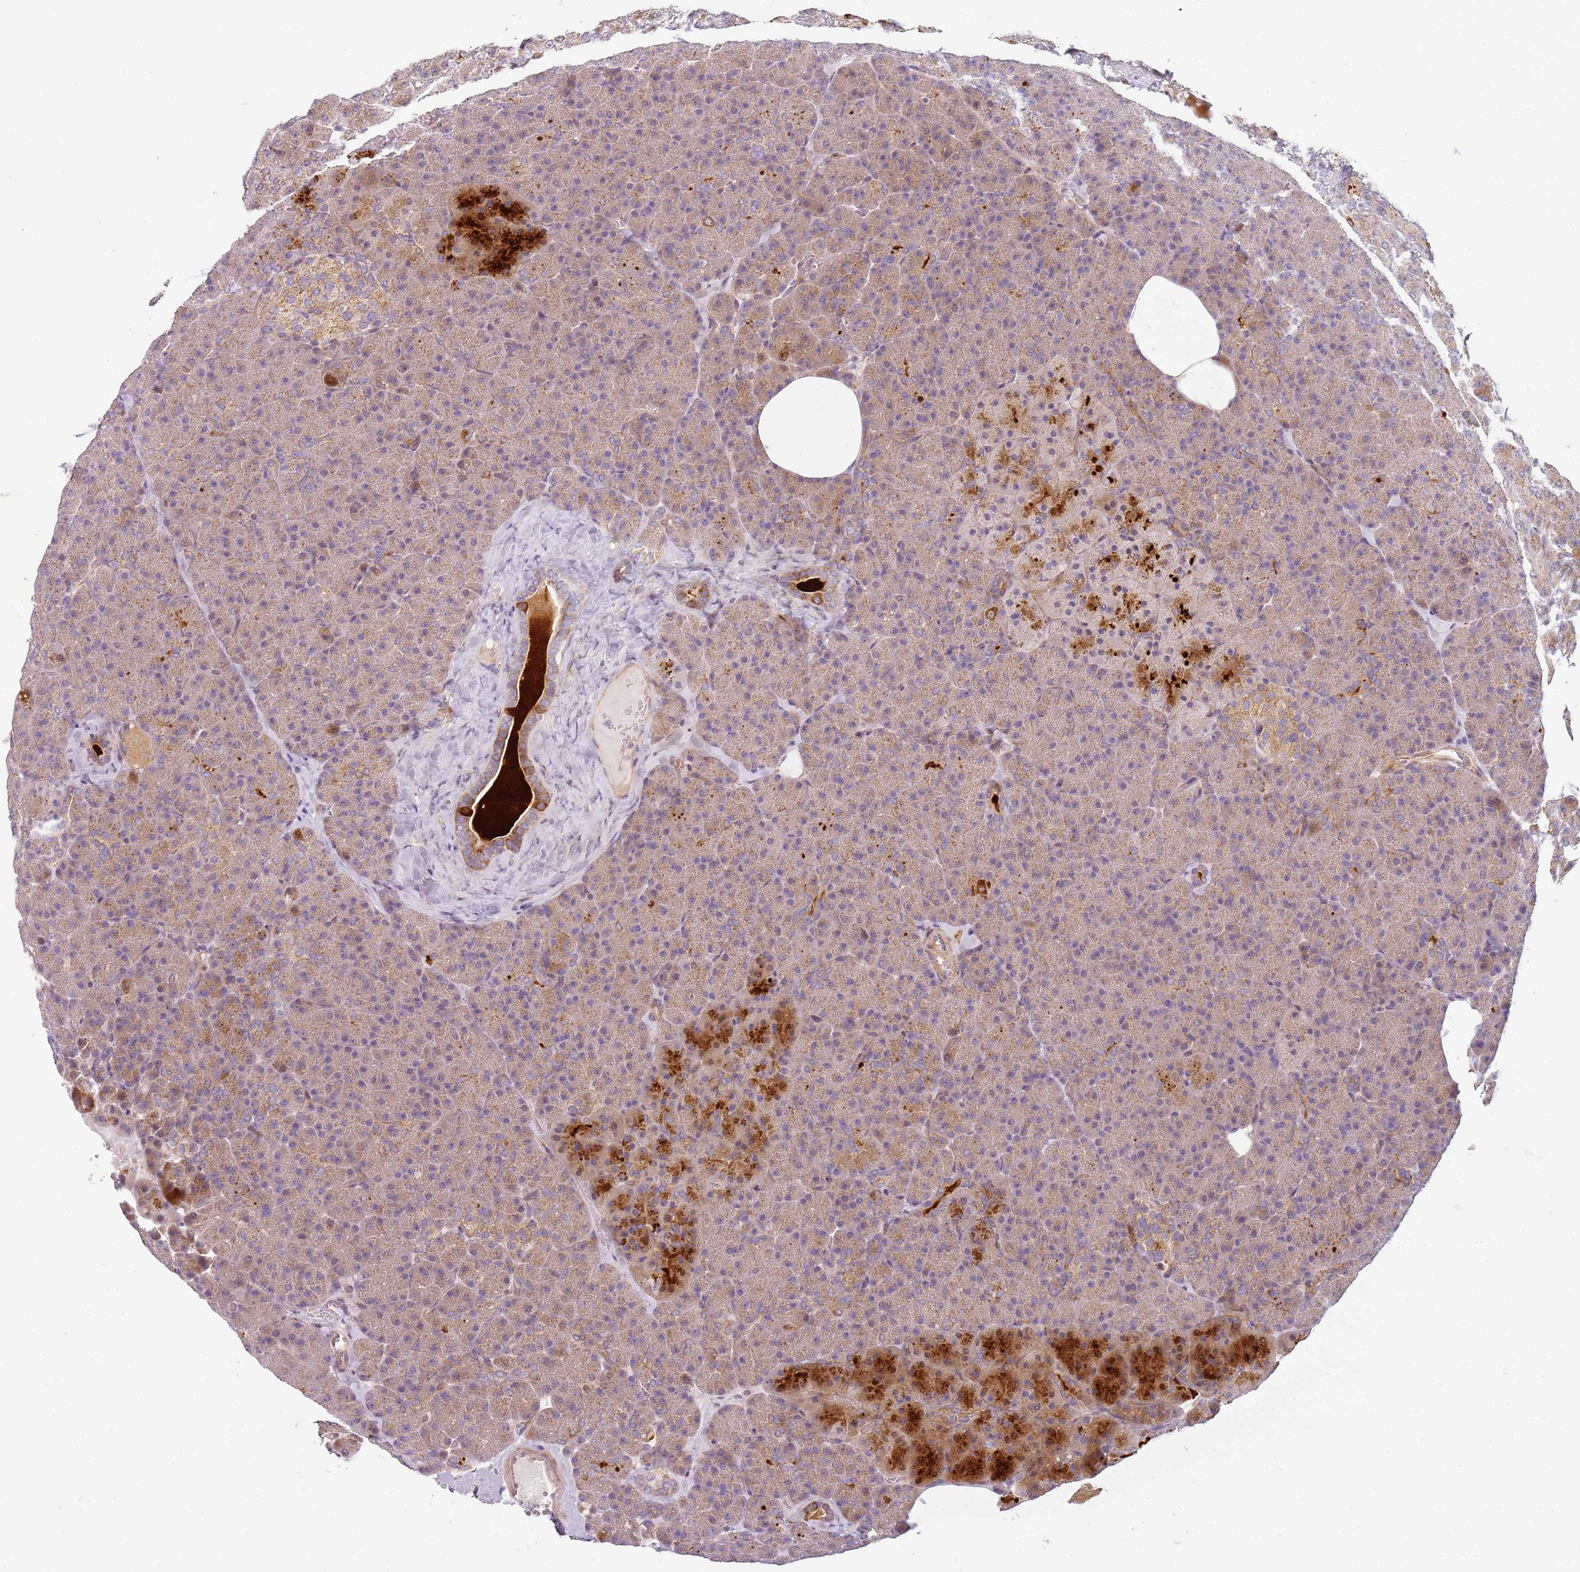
{"staining": {"intensity": "strong", "quantity": "25%-75%", "location": "cytoplasmic/membranous"}, "tissue": "pancreas", "cell_type": "Exocrine glandular cells", "image_type": "normal", "snomed": [{"axis": "morphology", "description": "Normal tissue, NOS"}, {"axis": "morphology", "description": "Carcinoid, malignant, NOS"}, {"axis": "topography", "description": "Pancreas"}], "caption": "The immunohistochemical stain shows strong cytoplasmic/membranous staining in exocrine glandular cells of unremarkable pancreas. (DAB (3,3'-diaminobenzidine) IHC with brightfield microscopy, high magnification).", "gene": "TMEM200C", "patient": {"sex": "female", "age": 35}}